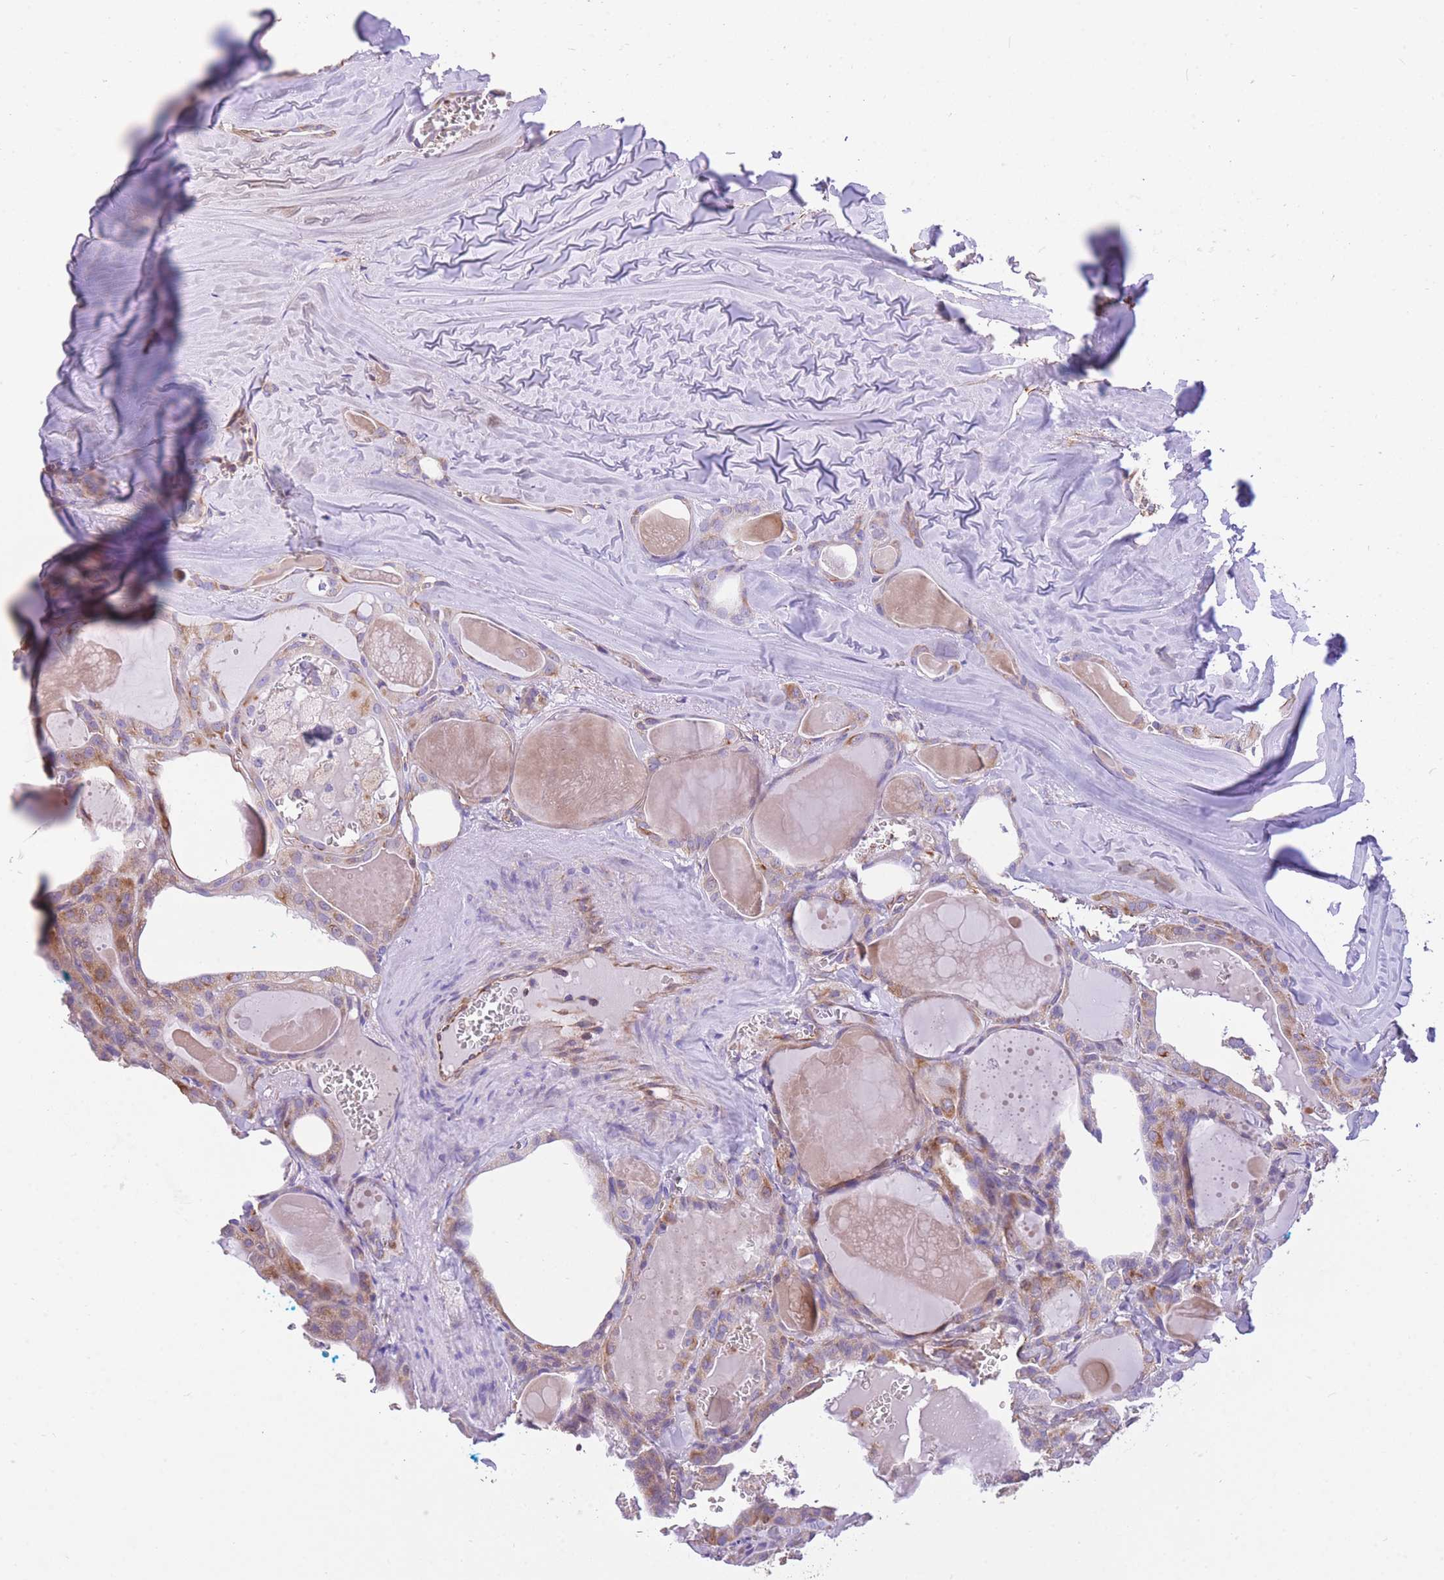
{"staining": {"intensity": "moderate", "quantity": "25%-75%", "location": "cytoplasmic/membranous"}, "tissue": "thyroid cancer", "cell_type": "Tumor cells", "image_type": "cancer", "snomed": [{"axis": "morphology", "description": "Papillary adenocarcinoma, NOS"}, {"axis": "topography", "description": "Thyroid gland"}], "caption": "The image demonstrates staining of thyroid cancer (papillary adenocarcinoma), revealing moderate cytoplasmic/membranous protein staining (brown color) within tumor cells.", "gene": "ANKRD53", "patient": {"sex": "male", "age": 52}}